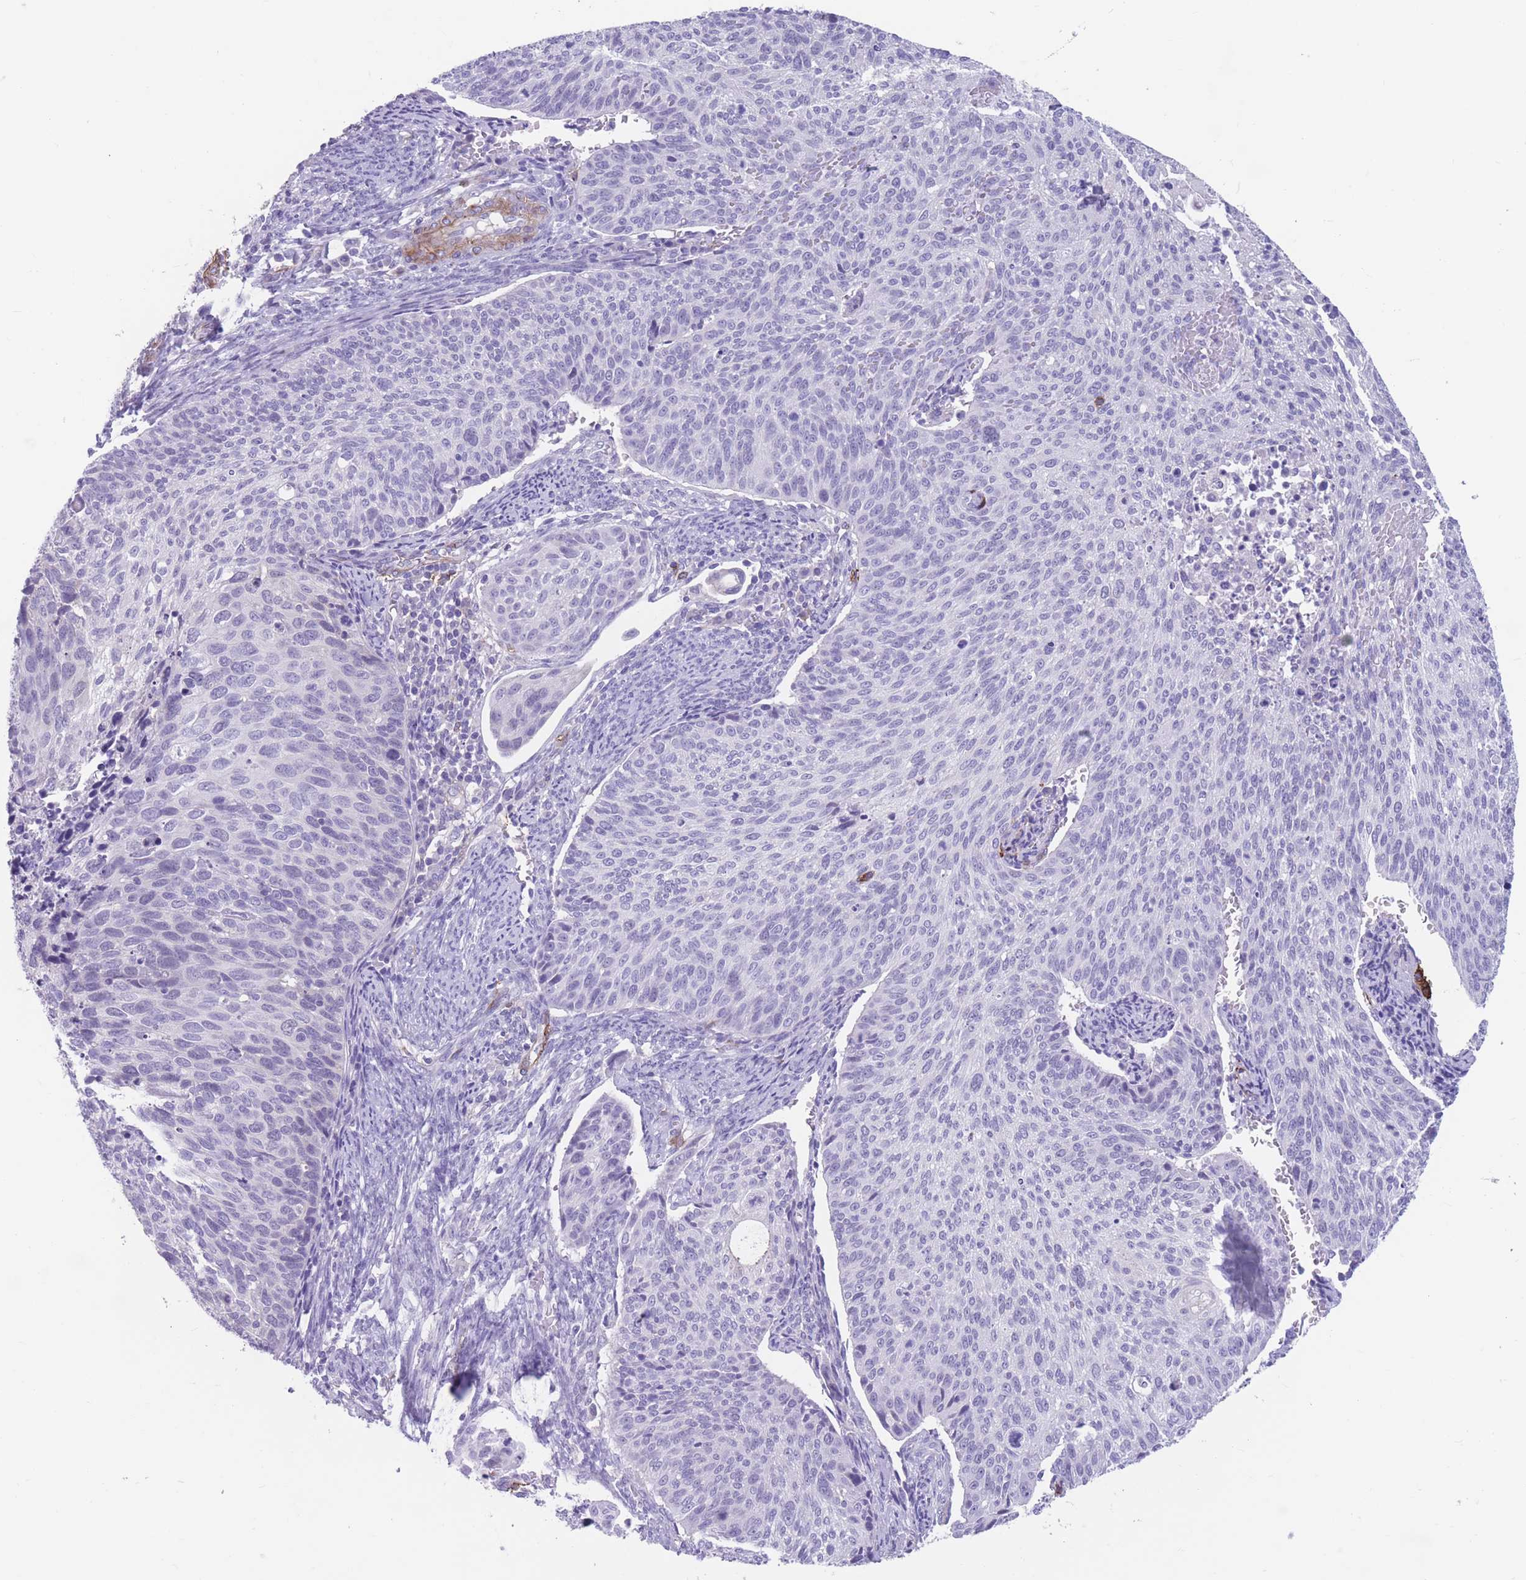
{"staining": {"intensity": "negative", "quantity": "none", "location": "none"}, "tissue": "cervical cancer", "cell_type": "Tumor cells", "image_type": "cancer", "snomed": [{"axis": "morphology", "description": "Squamous cell carcinoma, NOS"}, {"axis": "topography", "description": "Cervix"}], "caption": "Tumor cells show no significant protein expression in cervical squamous cell carcinoma.", "gene": "DPYD", "patient": {"sex": "female", "age": 70}}